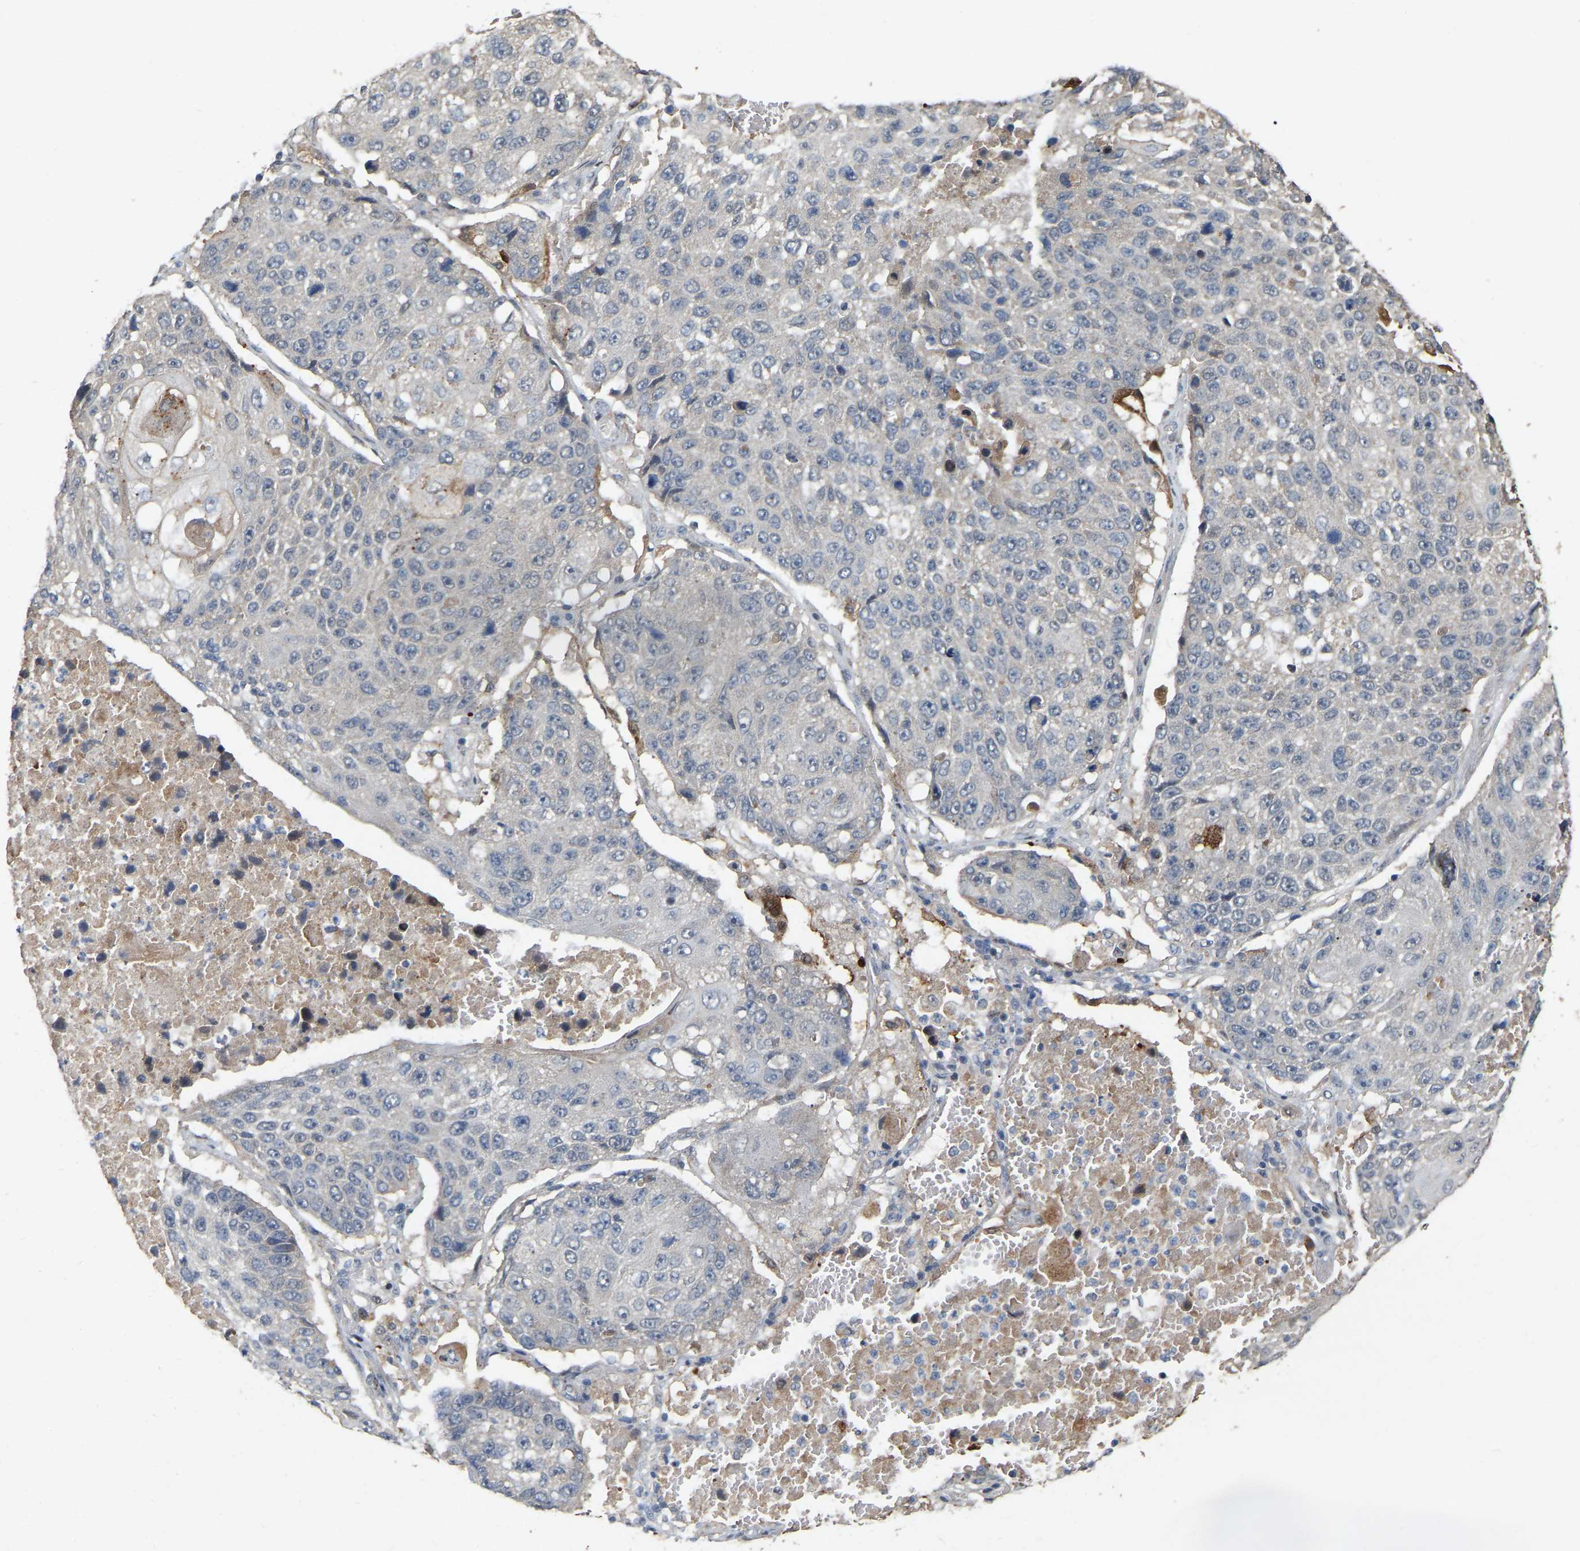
{"staining": {"intensity": "negative", "quantity": "none", "location": "none"}, "tissue": "lung cancer", "cell_type": "Tumor cells", "image_type": "cancer", "snomed": [{"axis": "morphology", "description": "Squamous cell carcinoma, NOS"}, {"axis": "topography", "description": "Lung"}], "caption": "Protein analysis of lung cancer demonstrates no significant positivity in tumor cells.", "gene": "RUVBL1", "patient": {"sex": "male", "age": 61}}